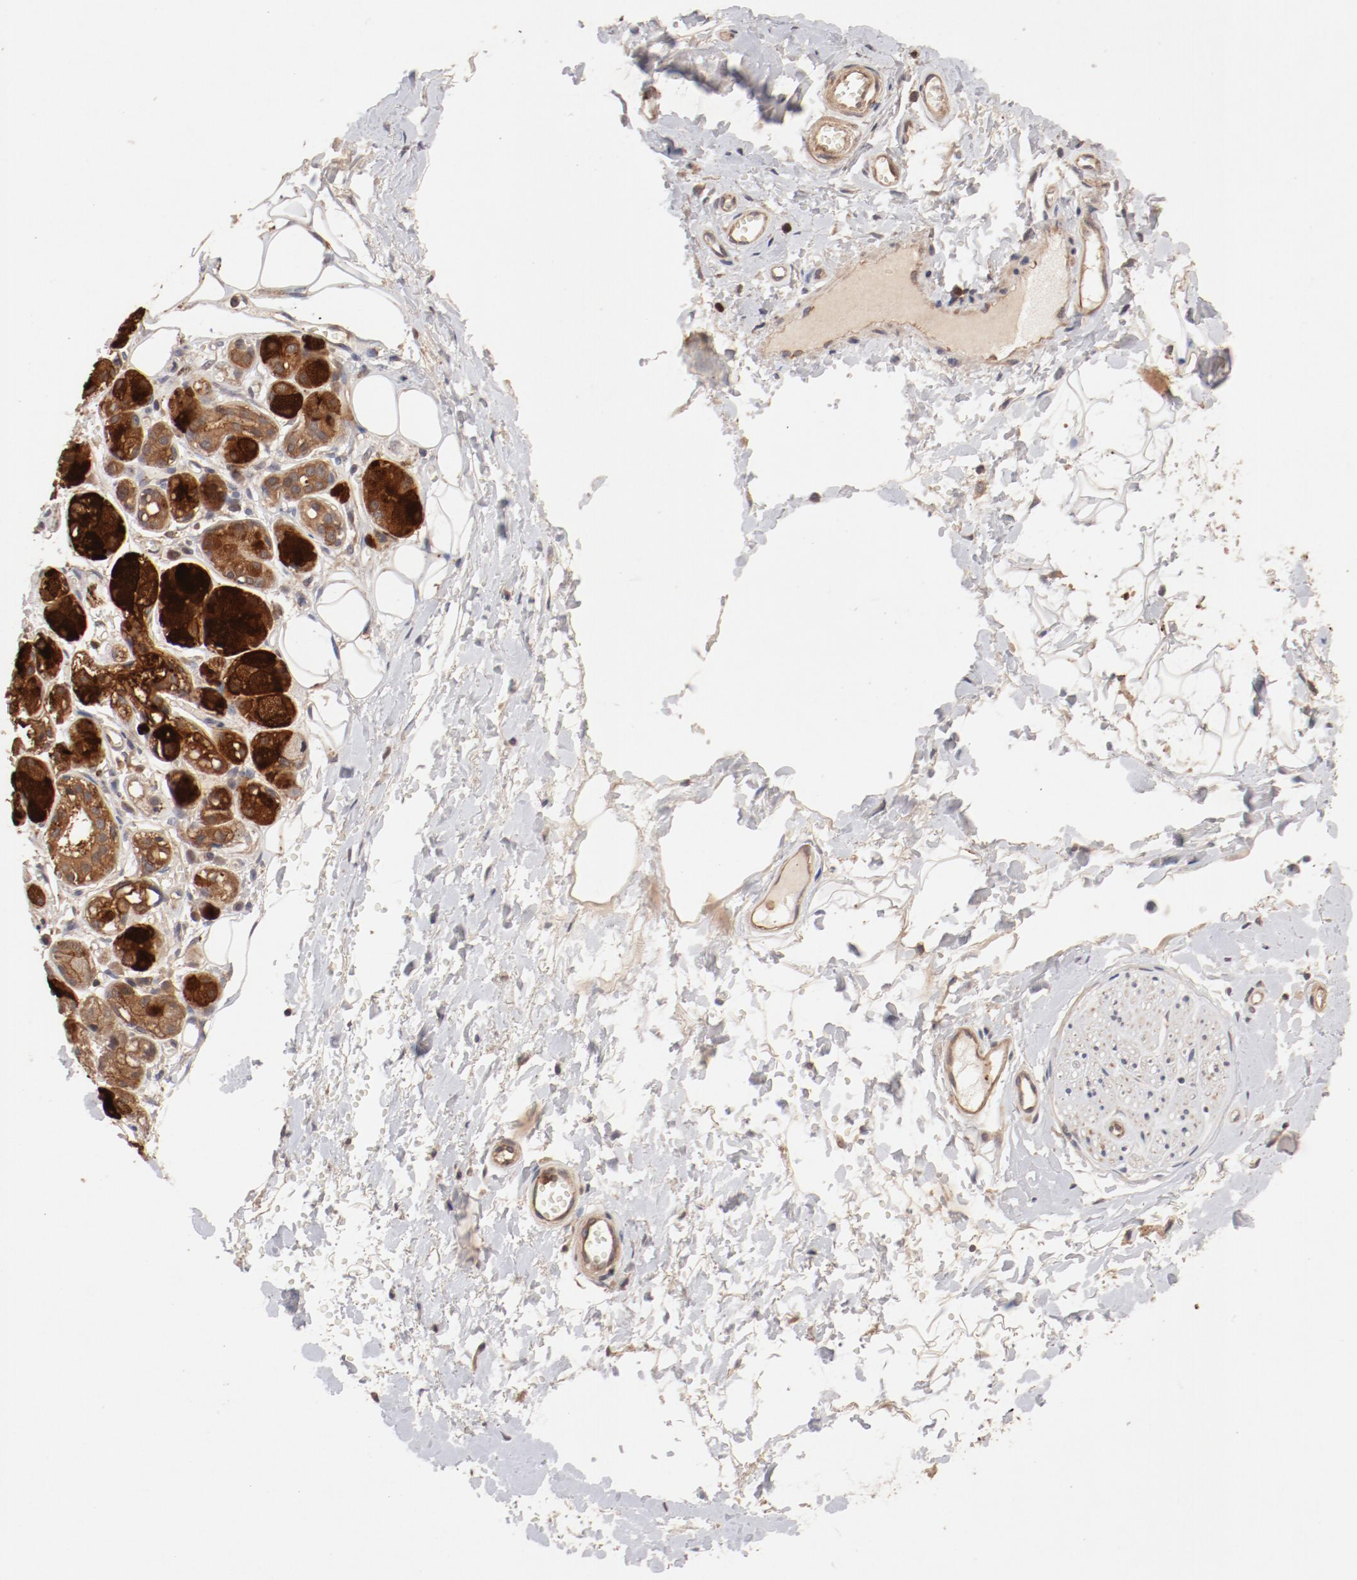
{"staining": {"intensity": "moderate", "quantity": "25%-75%", "location": "cytoplasmic/membranous"}, "tissue": "adipose tissue", "cell_type": "Adipocytes", "image_type": "normal", "snomed": [{"axis": "morphology", "description": "Normal tissue, NOS"}, {"axis": "morphology", "description": "Inflammation, NOS"}, {"axis": "topography", "description": "Salivary gland"}, {"axis": "topography", "description": "Peripheral nerve tissue"}], "caption": "DAB immunohistochemical staining of unremarkable adipose tissue displays moderate cytoplasmic/membranous protein expression in about 25%-75% of adipocytes.", "gene": "GUF1", "patient": {"sex": "female", "age": 75}}